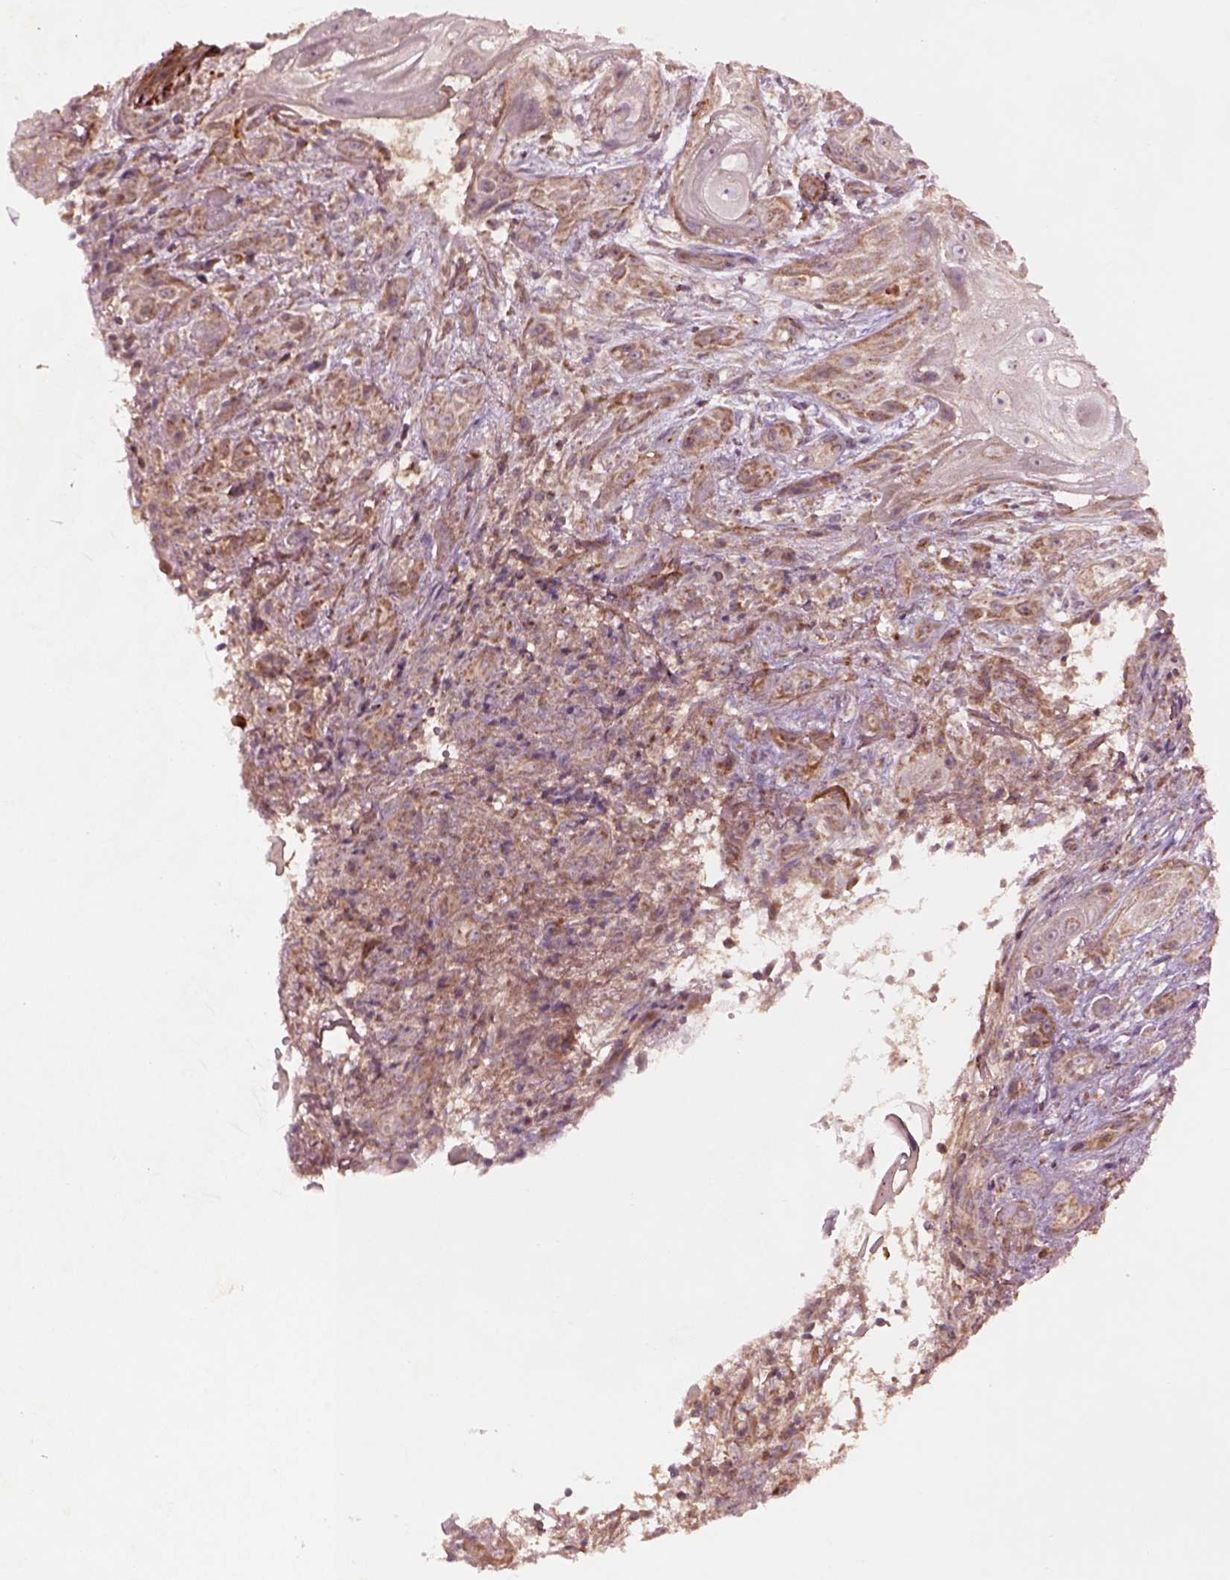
{"staining": {"intensity": "weak", "quantity": ">75%", "location": "cytoplasmic/membranous"}, "tissue": "skin cancer", "cell_type": "Tumor cells", "image_type": "cancer", "snomed": [{"axis": "morphology", "description": "Squamous cell carcinoma, NOS"}, {"axis": "topography", "description": "Skin"}], "caption": "This is a histology image of immunohistochemistry staining of squamous cell carcinoma (skin), which shows weak expression in the cytoplasmic/membranous of tumor cells.", "gene": "SLC25A5", "patient": {"sex": "male", "age": 62}}